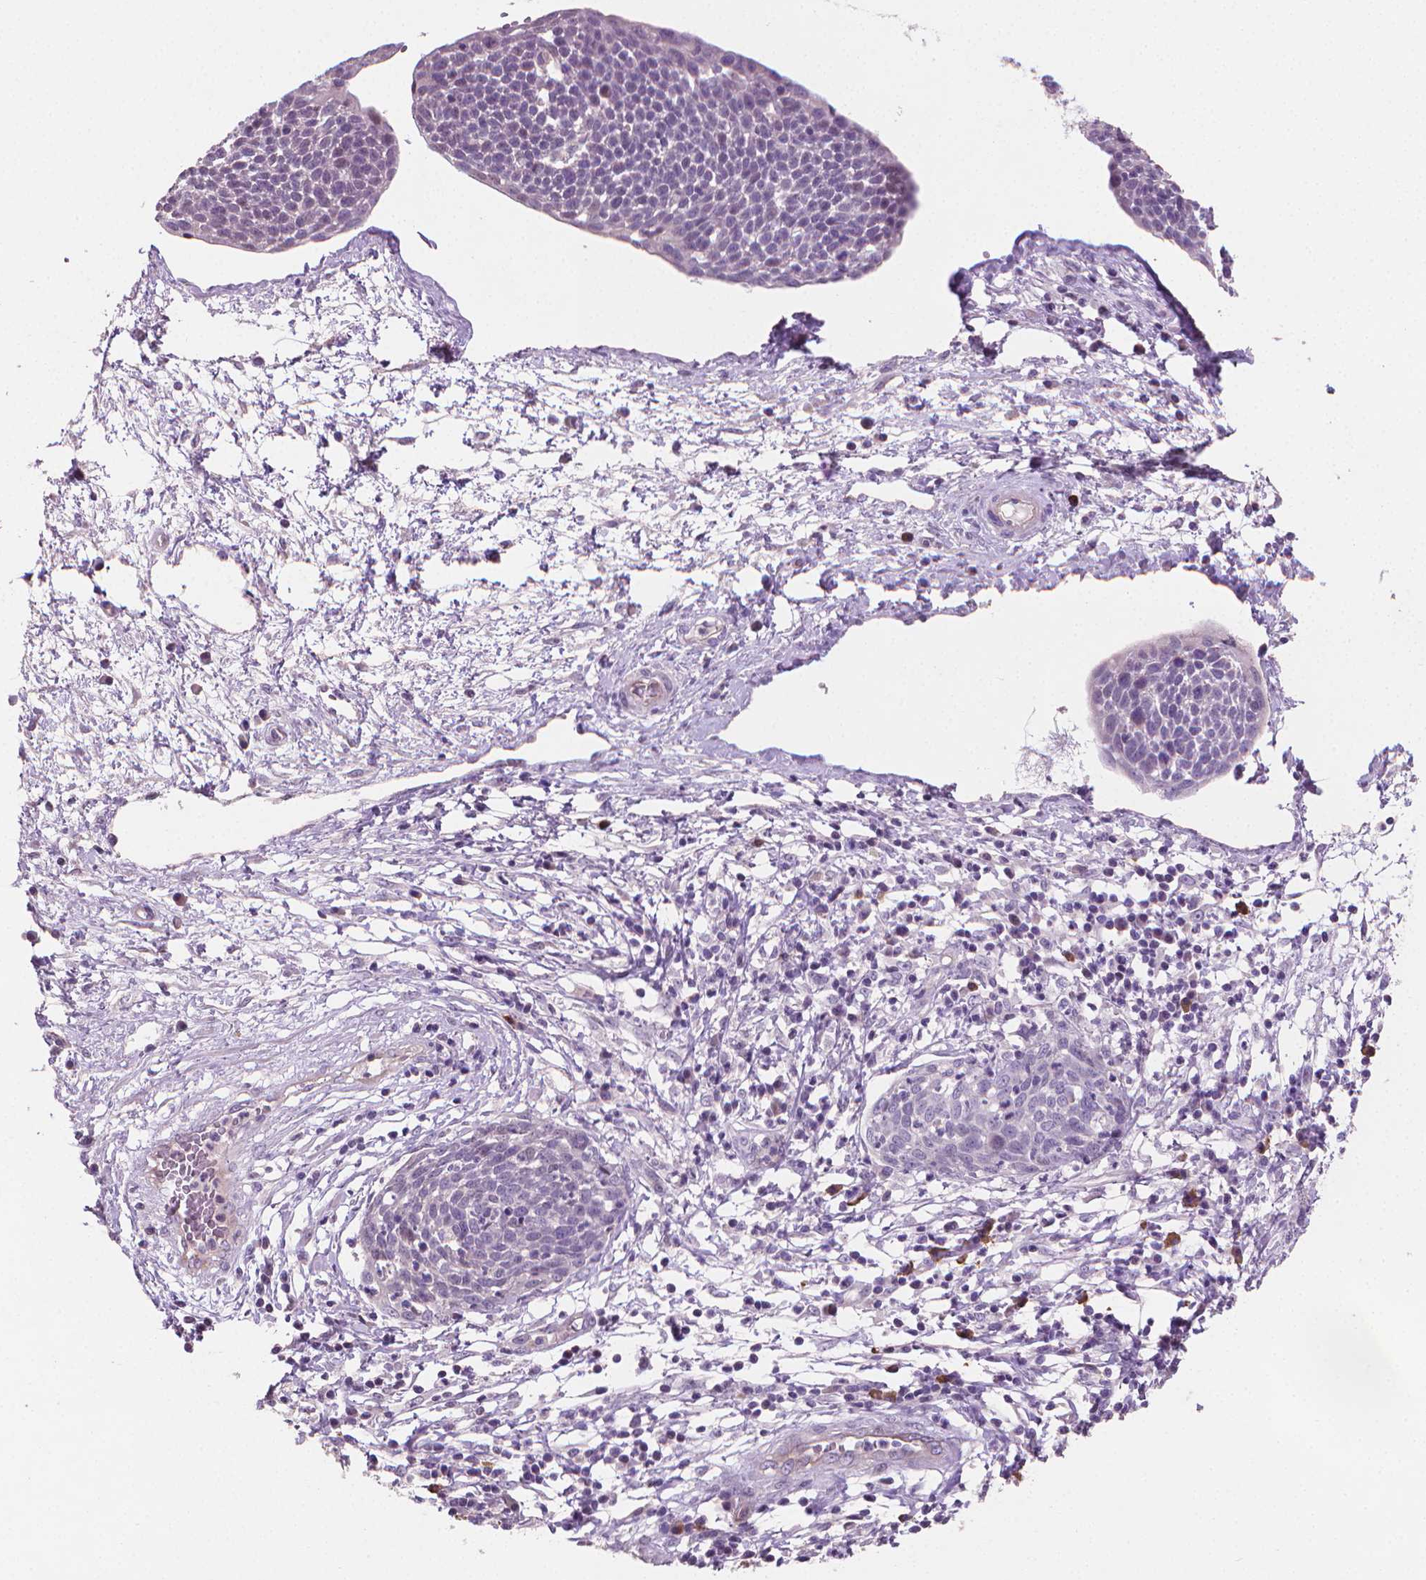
{"staining": {"intensity": "negative", "quantity": "none", "location": "none"}, "tissue": "cervical cancer", "cell_type": "Tumor cells", "image_type": "cancer", "snomed": [{"axis": "morphology", "description": "Squamous cell carcinoma, NOS"}, {"axis": "topography", "description": "Cervix"}], "caption": "Tumor cells show no significant staining in squamous cell carcinoma (cervical).", "gene": "CLXN", "patient": {"sex": "female", "age": 34}}